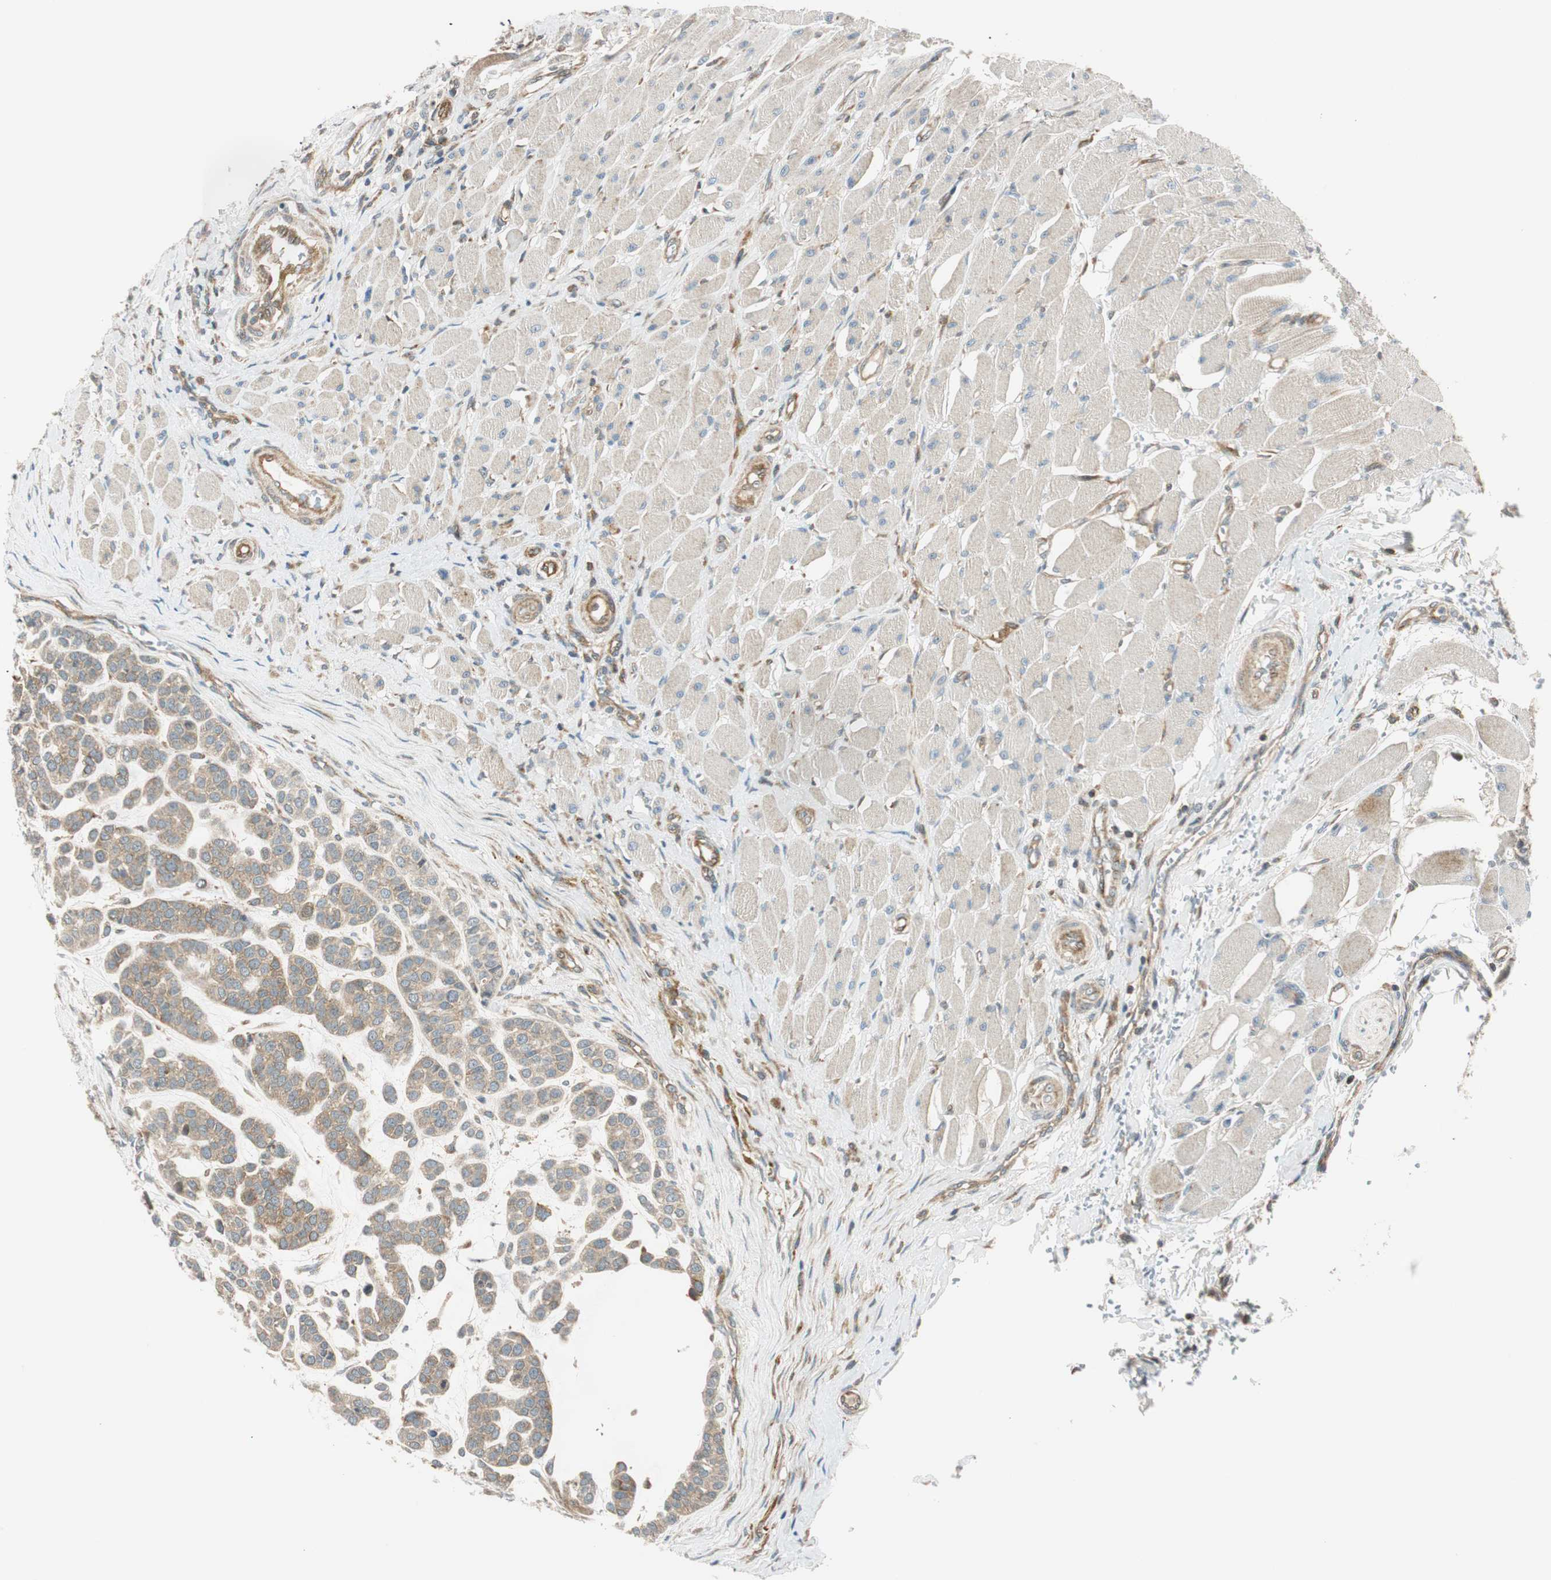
{"staining": {"intensity": "weak", "quantity": ">75%", "location": "cytoplasmic/membranous"}, "tissue": "head and neck cancer", "cell_type": "Tumor cells", "image_type": "cancer", "snomed": [{"axis": "morphology", "description": "Adenocarcinoma, NOS"}, {"axis": "morphology", "description": "Adenoma, NOS"}, {"axis": "topography", "description": "Head-Neck"}], "caption": "This micrograph reveals head and neck adenocarcinoma stained with immunohistochemistry (IHC) to label a protein in brown. The cytoplasmic/membranous of tumor cells show weak positivity for the protein. Nuclei are counter-stained blue.", "gene": "ABI1", "patient": {"sex": "female", "age": 55}}